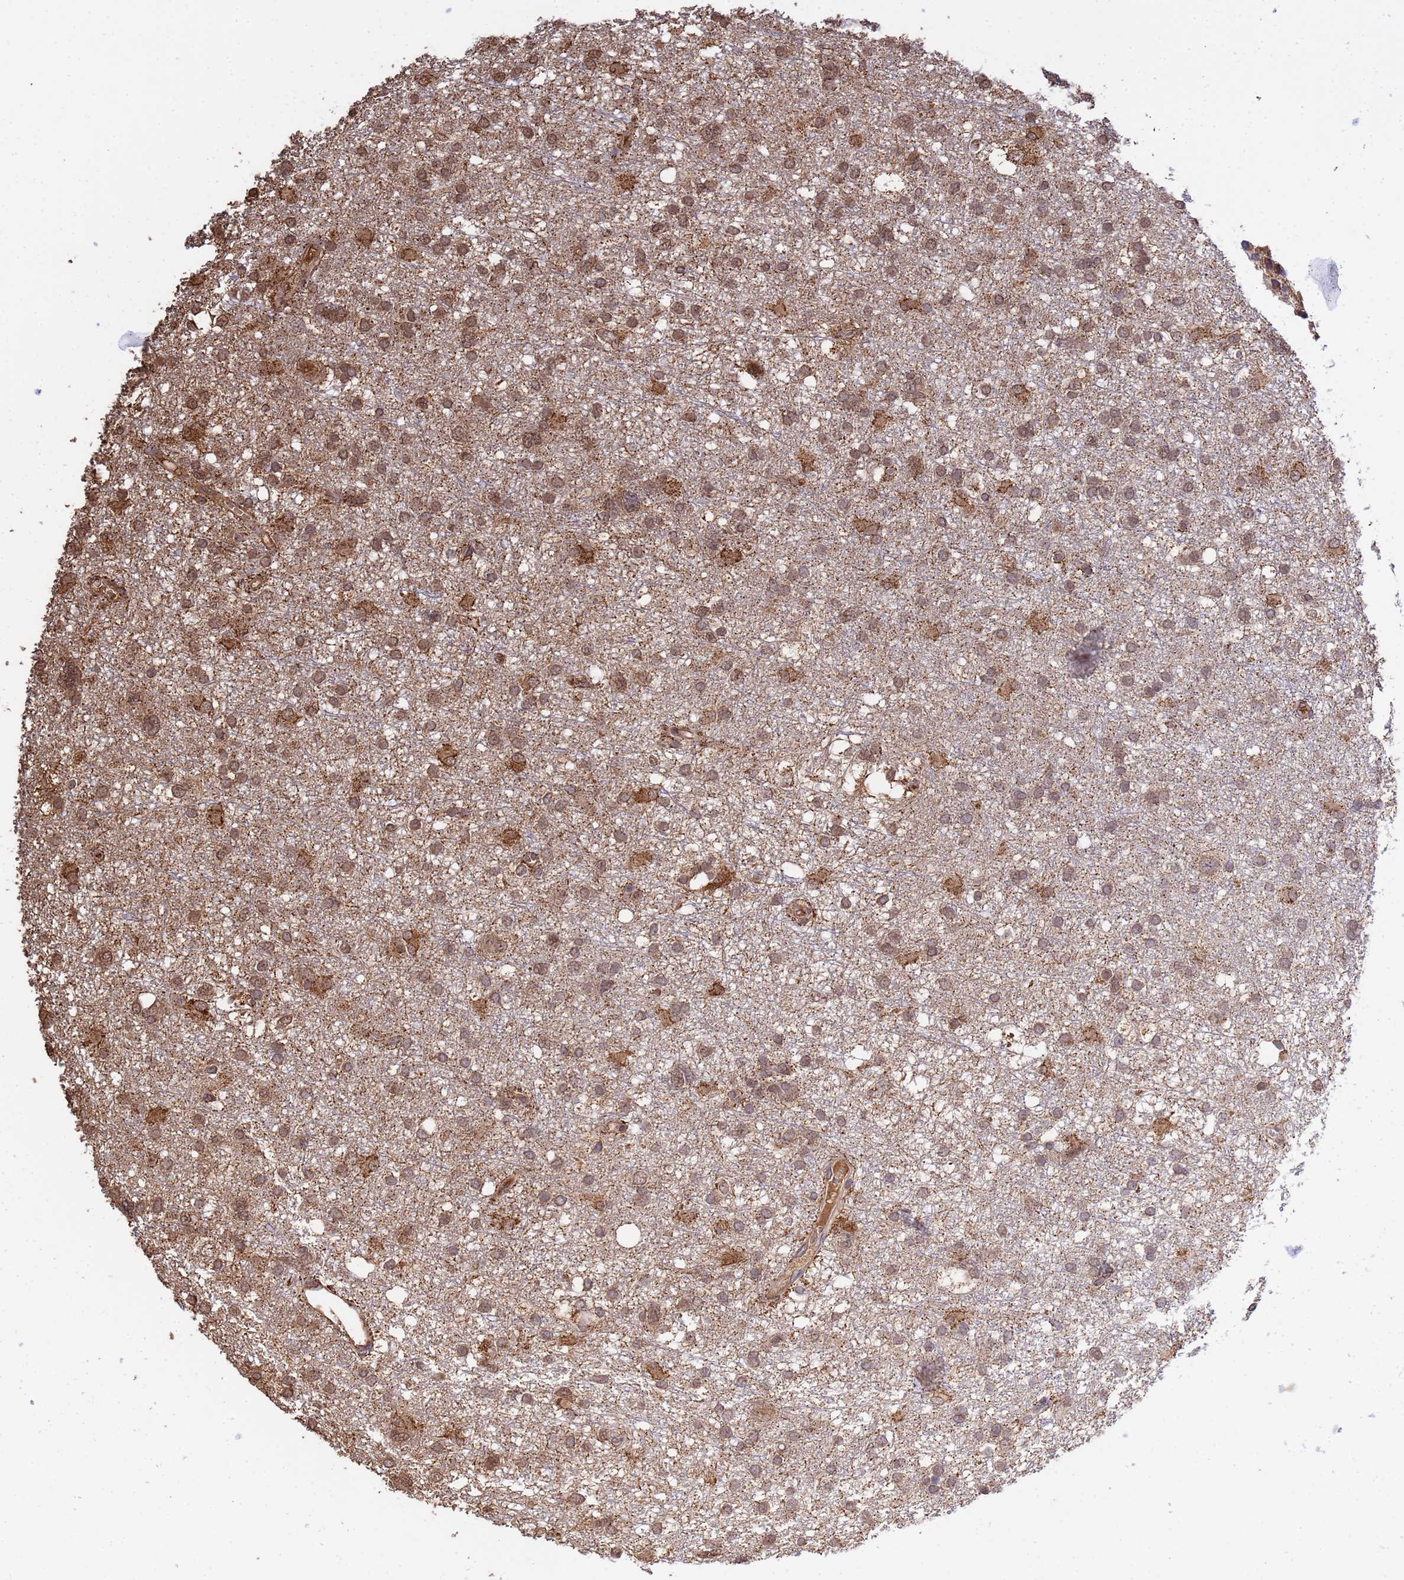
{"staining": {"intensity": "moderate", "quantity": "25%-75%", "location": "cytoplasmic/membranous"}, "tissue": "glioma", "cell_type": "Tumor cells", "image_type": "cancer", "snomed": [{"axis": "morphology", "description": "Glioma, malignant, High grade"}, {"axis": "topography", "description": "Brain"}], "caption": "High-magnification brightfield microscopy of glioma stained with DAB (3,3'-diaminobenzidine) (brown) and counterstained with hematoxylin (blue). tumor cells exhibit moderate cytoplasmic/membranous staining is appreciated in about25%-75% of cells.", "gene": "GLUD1", "patient": {"sex": "male", "age": 61}}